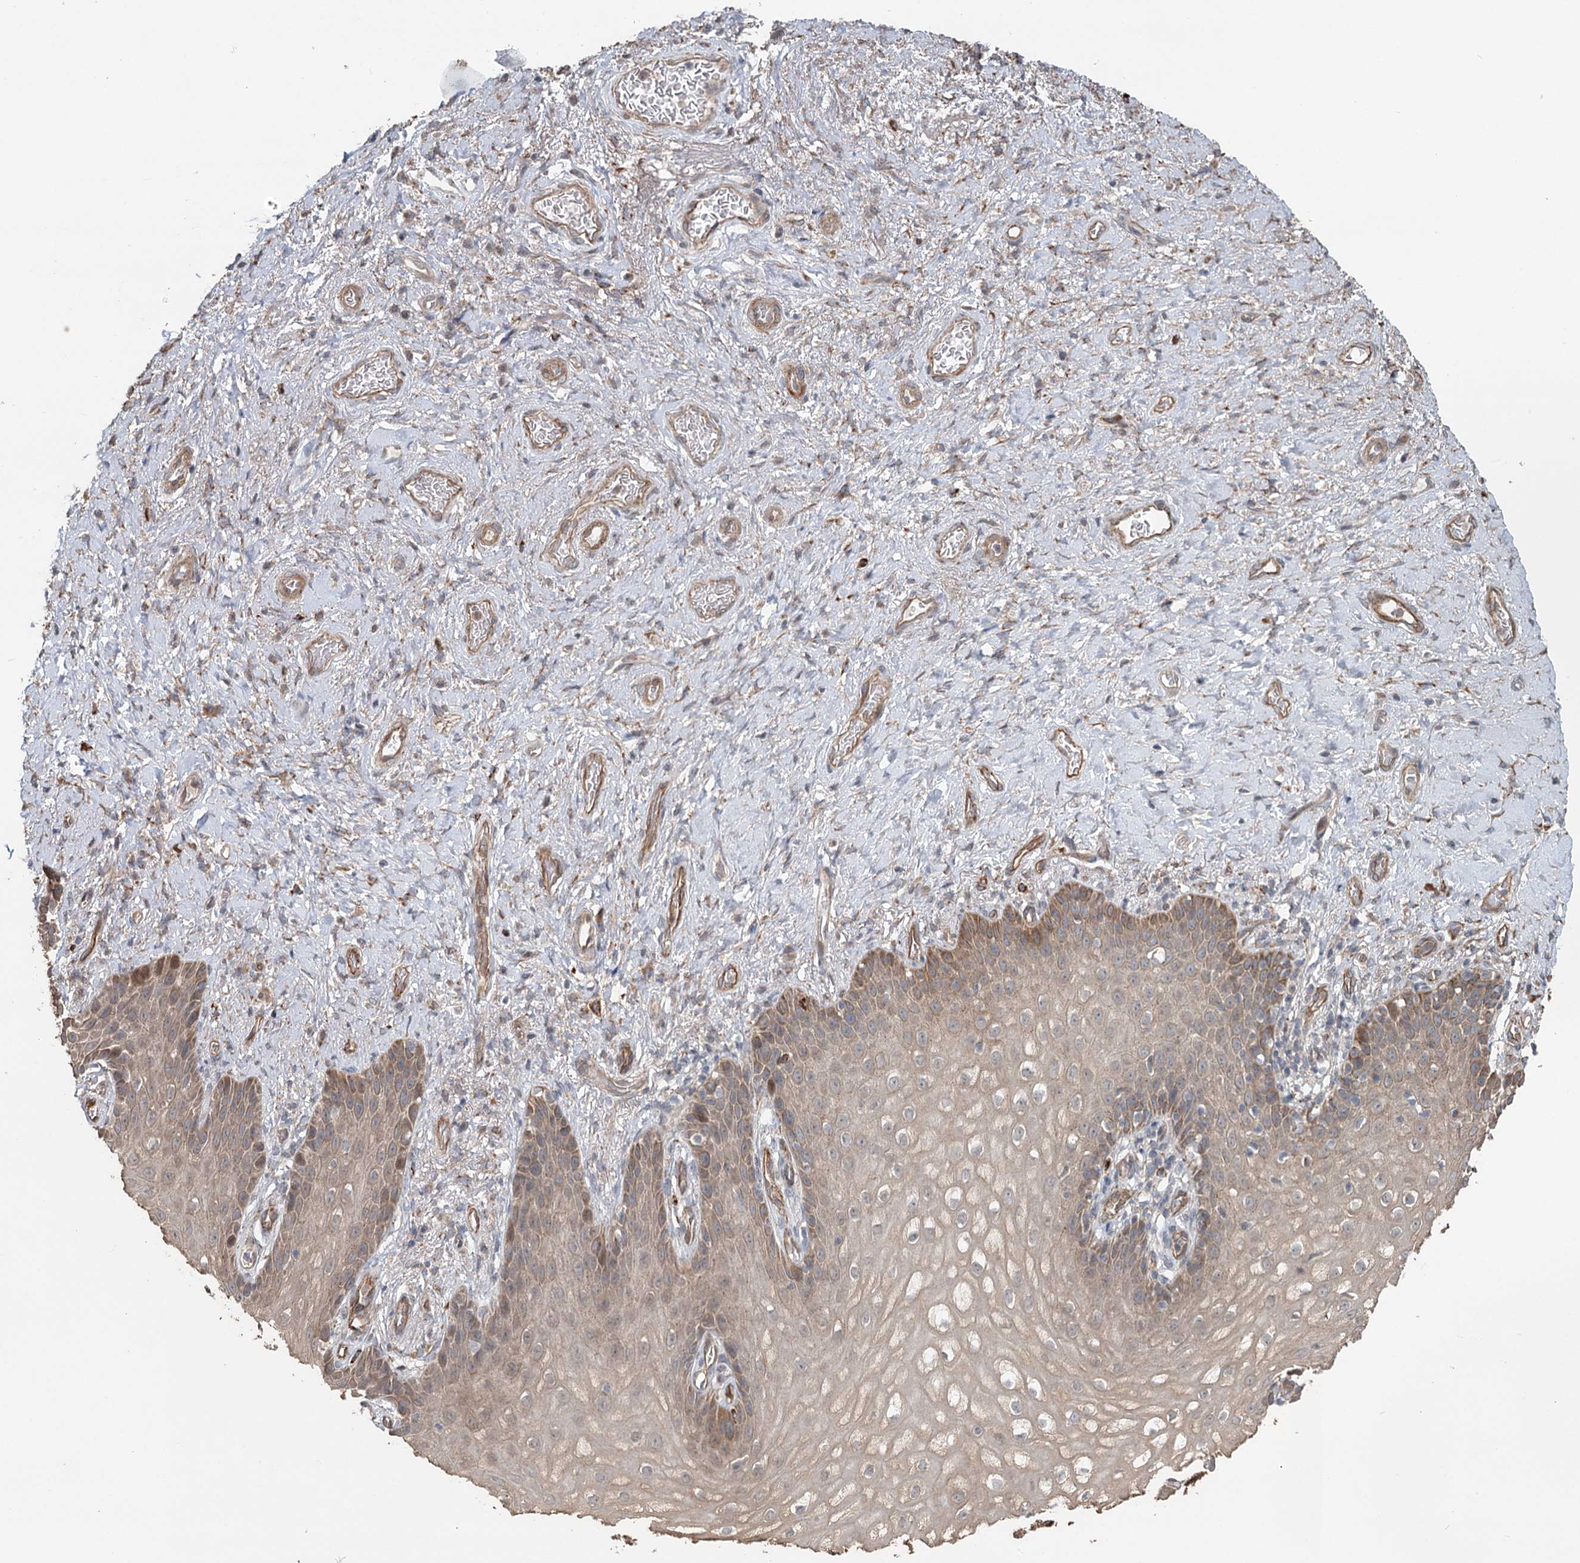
{"staining": {"intensity": "moderate", "quantity": "25%-75%", "location": "cytoplasmic/membranous"}, "tissue": "vagina", "cell_type": "Squamous epithelial cells", "image_type": "normal", "snomed": [{"axis": "morphology", "description": "Normal tissue, NOS"}, {"axis": "topography", "description": "Vagina"}], "caption": "Vagina stained for a protein (brown) displays moderate cytoplasmic/membranous positive staining in about 25%-75% of squamous epithelial cells.", "gene": "RNF111", "patient": {"sex": "female", "age": 60}}